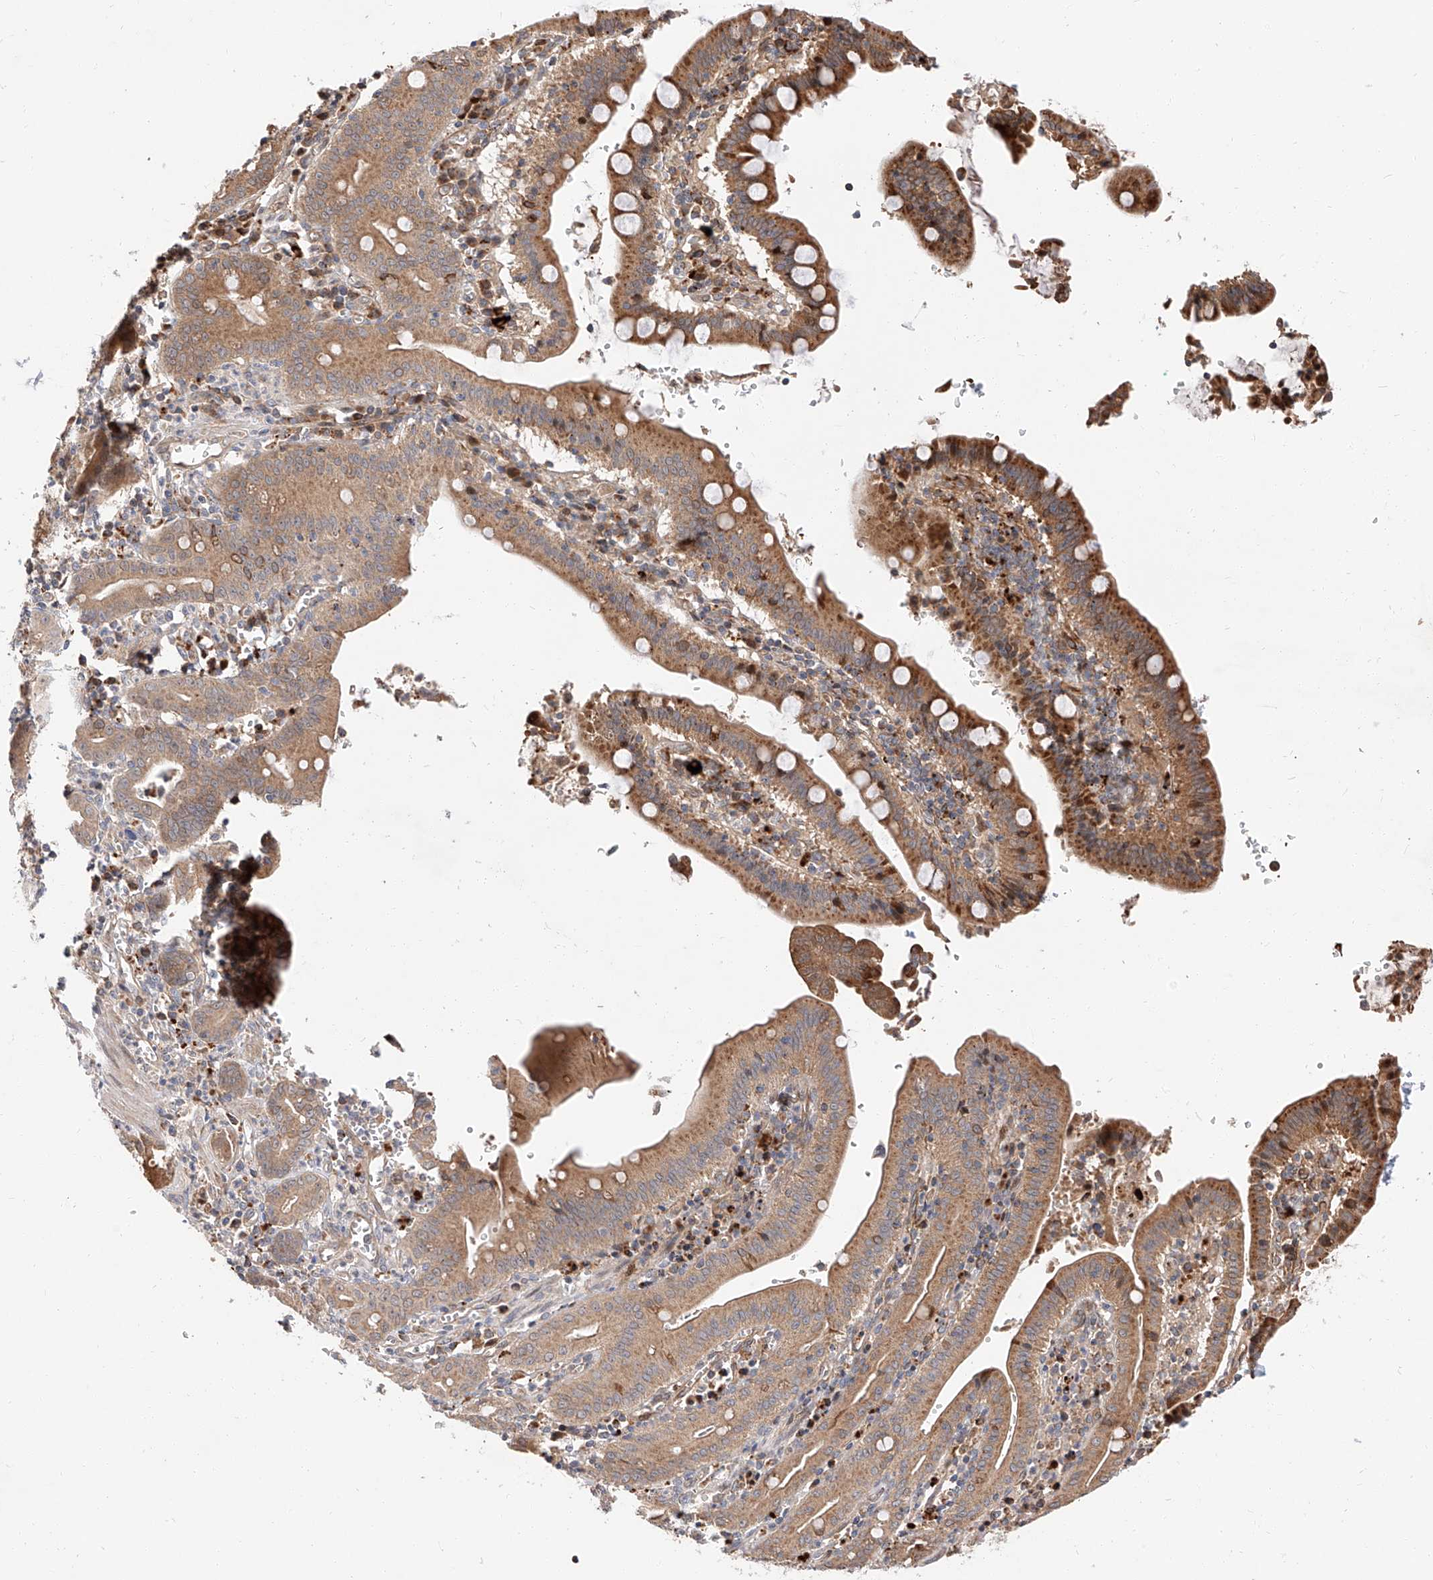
{"staining": {"intensity": "moderate", "quantity": ">75%", "location": "cytoplasmic/membranous"}, "tissue": "pancreatic cancer", "cell_type": "Tumor cells", "image_type": "cancer", "snomed": [{"axis": "morphology", "description": "Adenocarcinoma, NOS"}, {"axis": "topography", "description": "Pancreas"}], "caption": "A histopathology image of human adenocarcinoma (pancreatic) stained for a protein demonstrates moderate cytoplasmic/membranous brown staining in tumor cells.", "gene": "DIRAS3", "patient": {"sex": "male", "age": 70}}